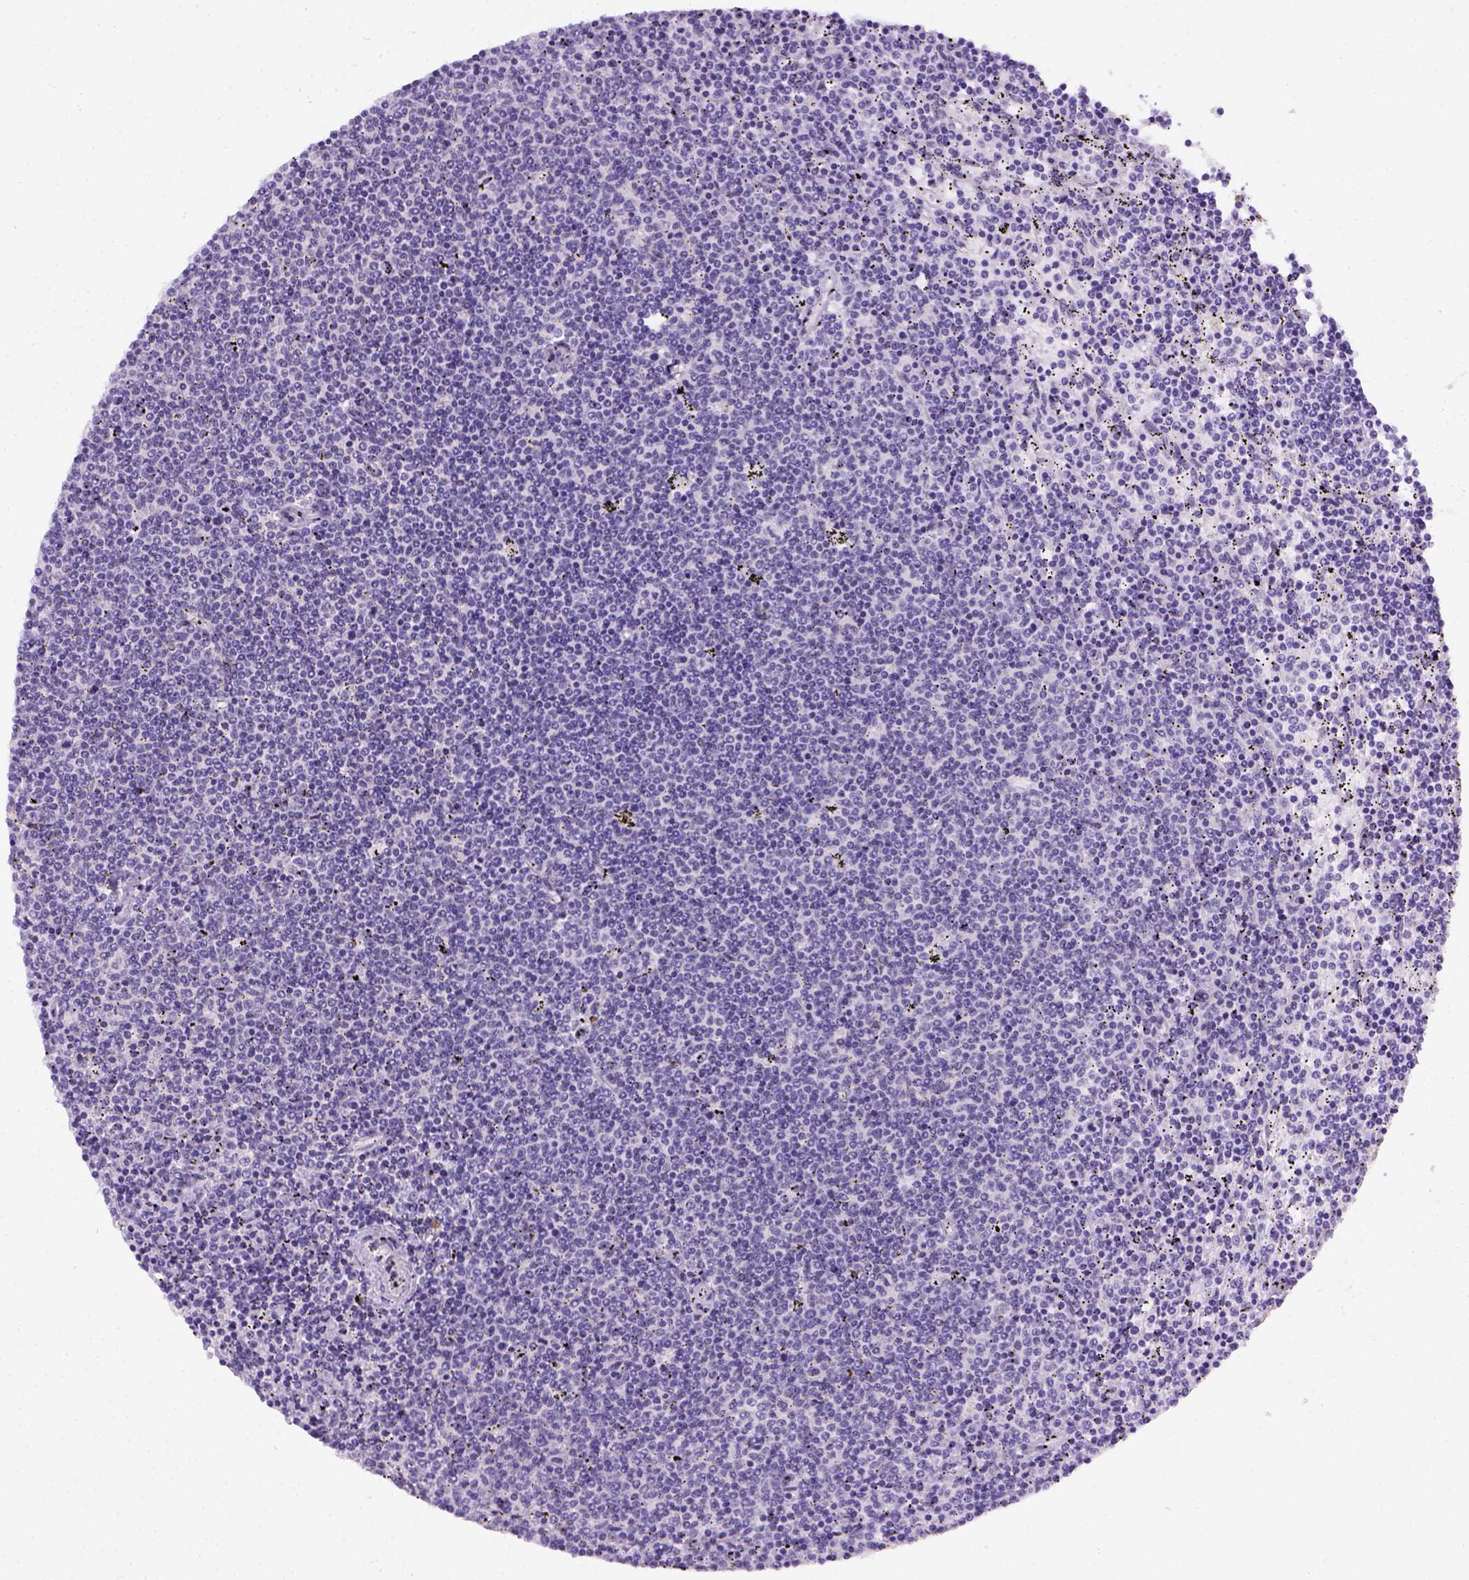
{"staining": {"intensity": "negative", "quantity": "none", "location": "none"}, "tissue": "lymphoma", "cell_type": "Tumor cells", "image_type": "cancer", "snomed": [{"axis": "morphology", "description": "Malignant lymphoma, non-Hodgkin's type, Low grade"}, {"axis": "topography", "description": "Spleen"}], "caption": "A photomicrograph of human malignant lymphoma, non-Hodgkin's type (low-grade) is negative for staining in tumor cells.", "gene": "FAM184B", "patient": {"sex": "female", "age": 50}}